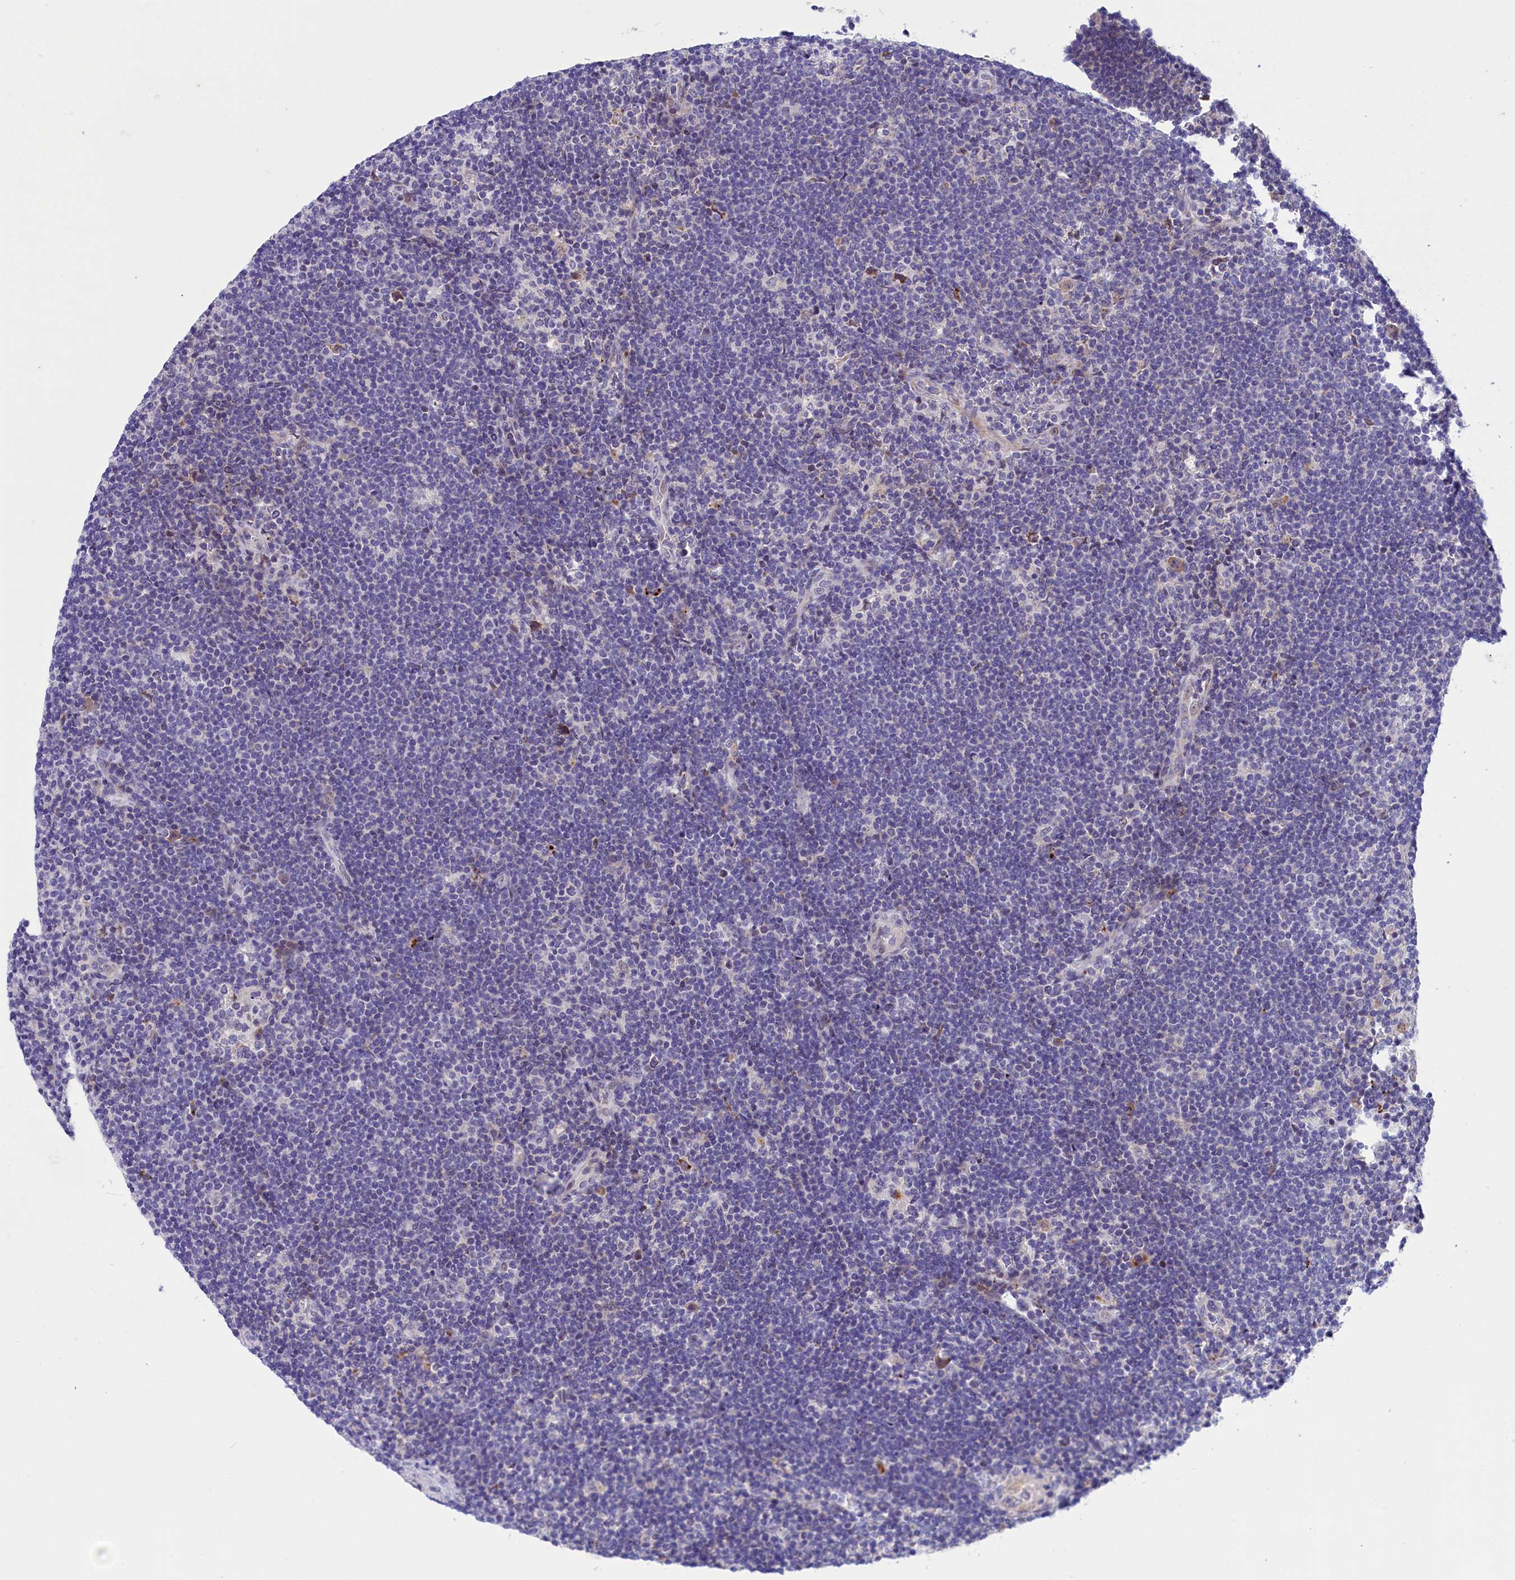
{"staining": {"intensity": "negative", "quantity": "none", "location": "none"}, "tissue": "lymphoma", "cell_type": "Tumor cells", "image_type": "cancer", "snomed": [{"axis": "morphology", "description": "Hodgkin's disease, NOS"}, {"axis": "topography", "description": "Lymph node"}], "caption": "IHC photomicrograph of neoplastic tissue: human lymphoma stained with DAB (3,3'-diaminobenzidine) displays no significant protein staining in tumor cells.", "gene": "SCD5", "patient": {"sex": "female", "age": 57}}